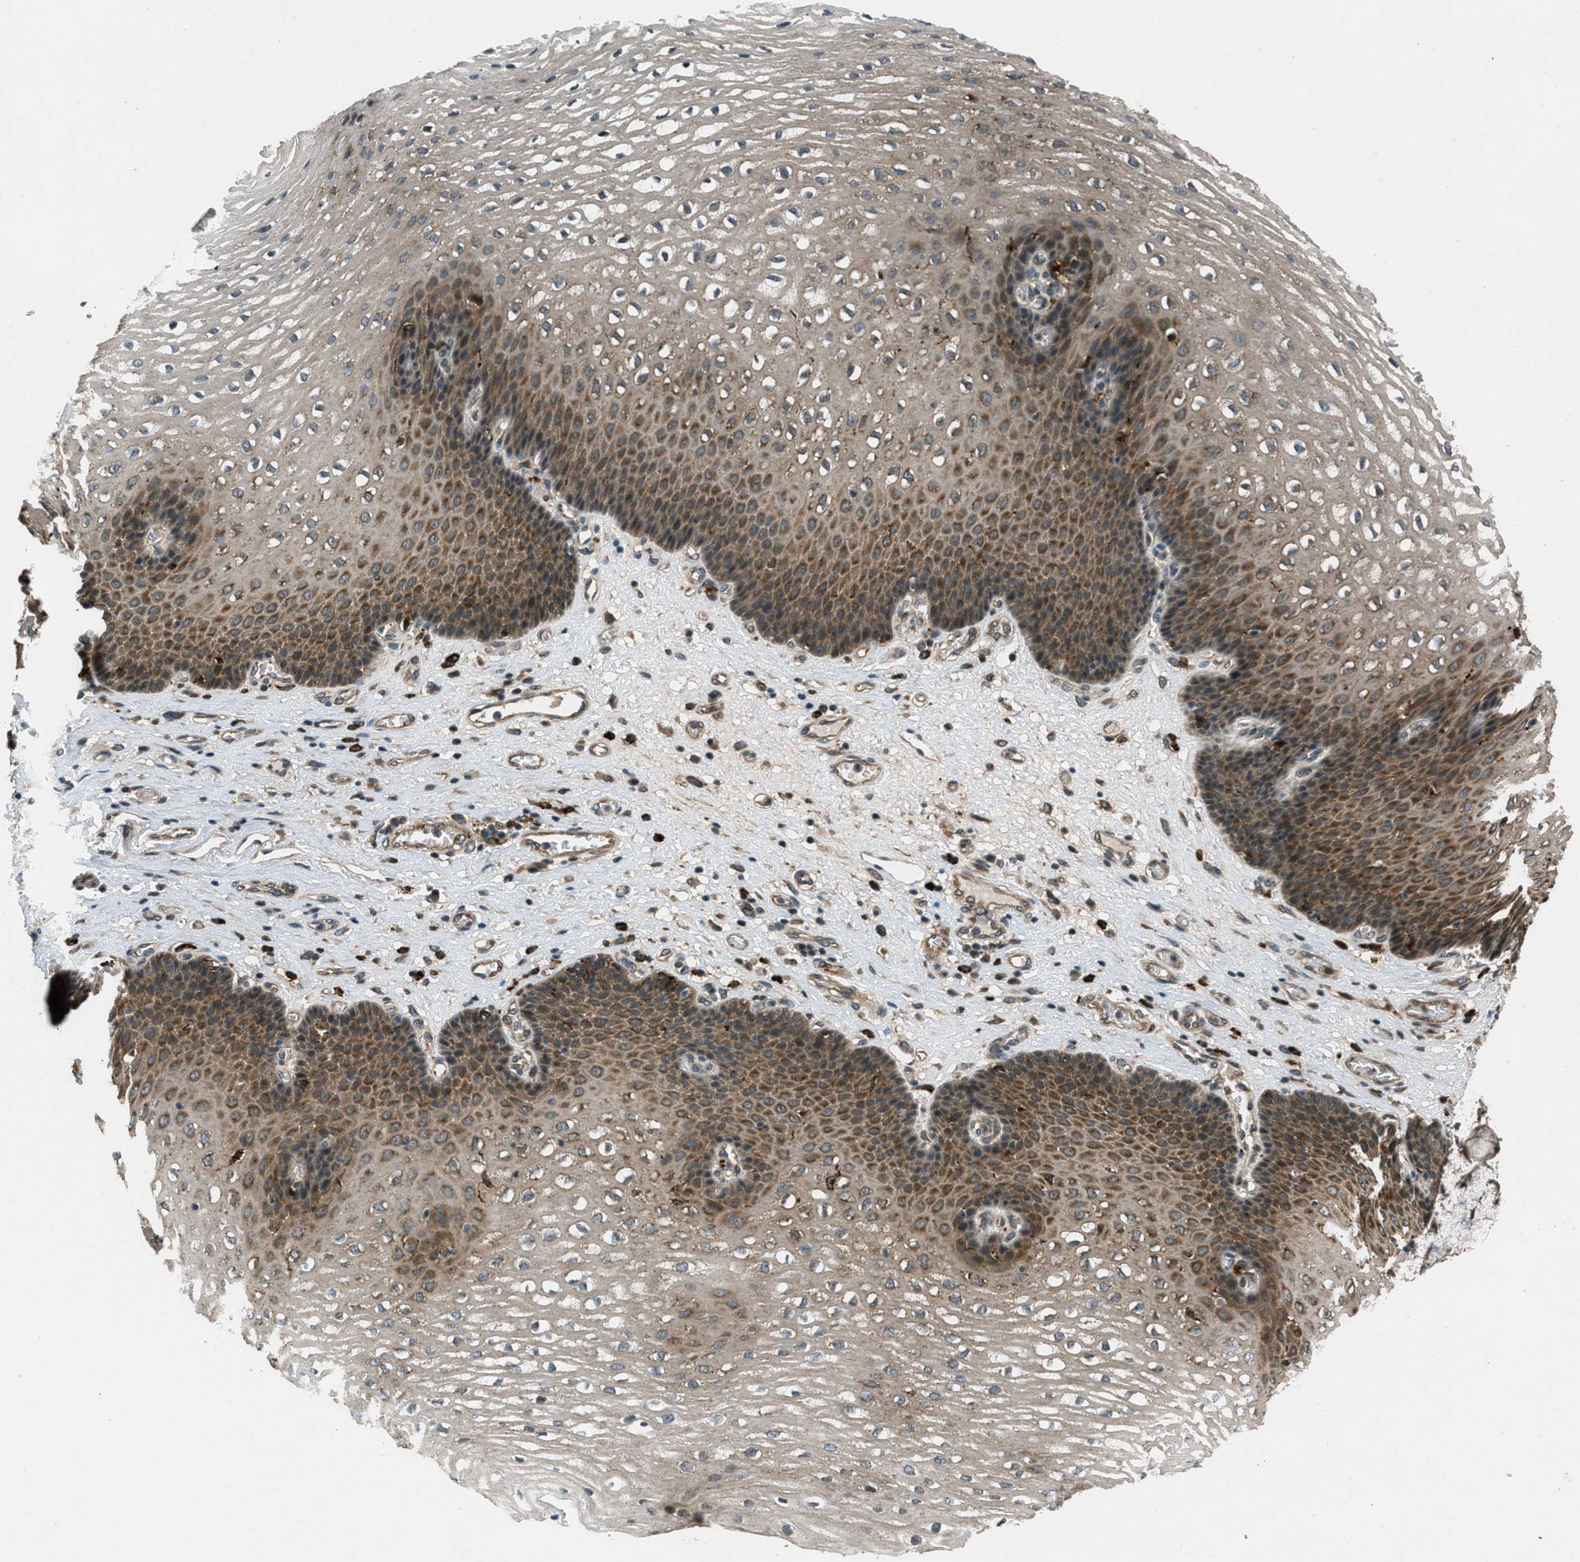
{"staining": {"intensity": "moderate", "quantity": ">75%", "location": "cytoplasmic/membranous"}, "tissue": "esophagus", "cell_type": "Squamous epithelial cells", "image_type": "normal", "snomed": [{"axis": "morphology", "description": "Normal tissue, NOS"}, {"axis": "topography", "description": "Esophagus"}], "caption": "High-power microscopy captured an immunohistochemistry image of unremarkable esophagus, revealing moderate cytoplasmic/membranous expression in about >75% of squamous epithelial cells. The staining was performed using DAB to visualize the protein expression in brown, while the nuclei were stained in blue with hematoxylin (Magnification: 20x).", "gene": "EPSTI1", "patient": {"sex": "male", "age": 48}}